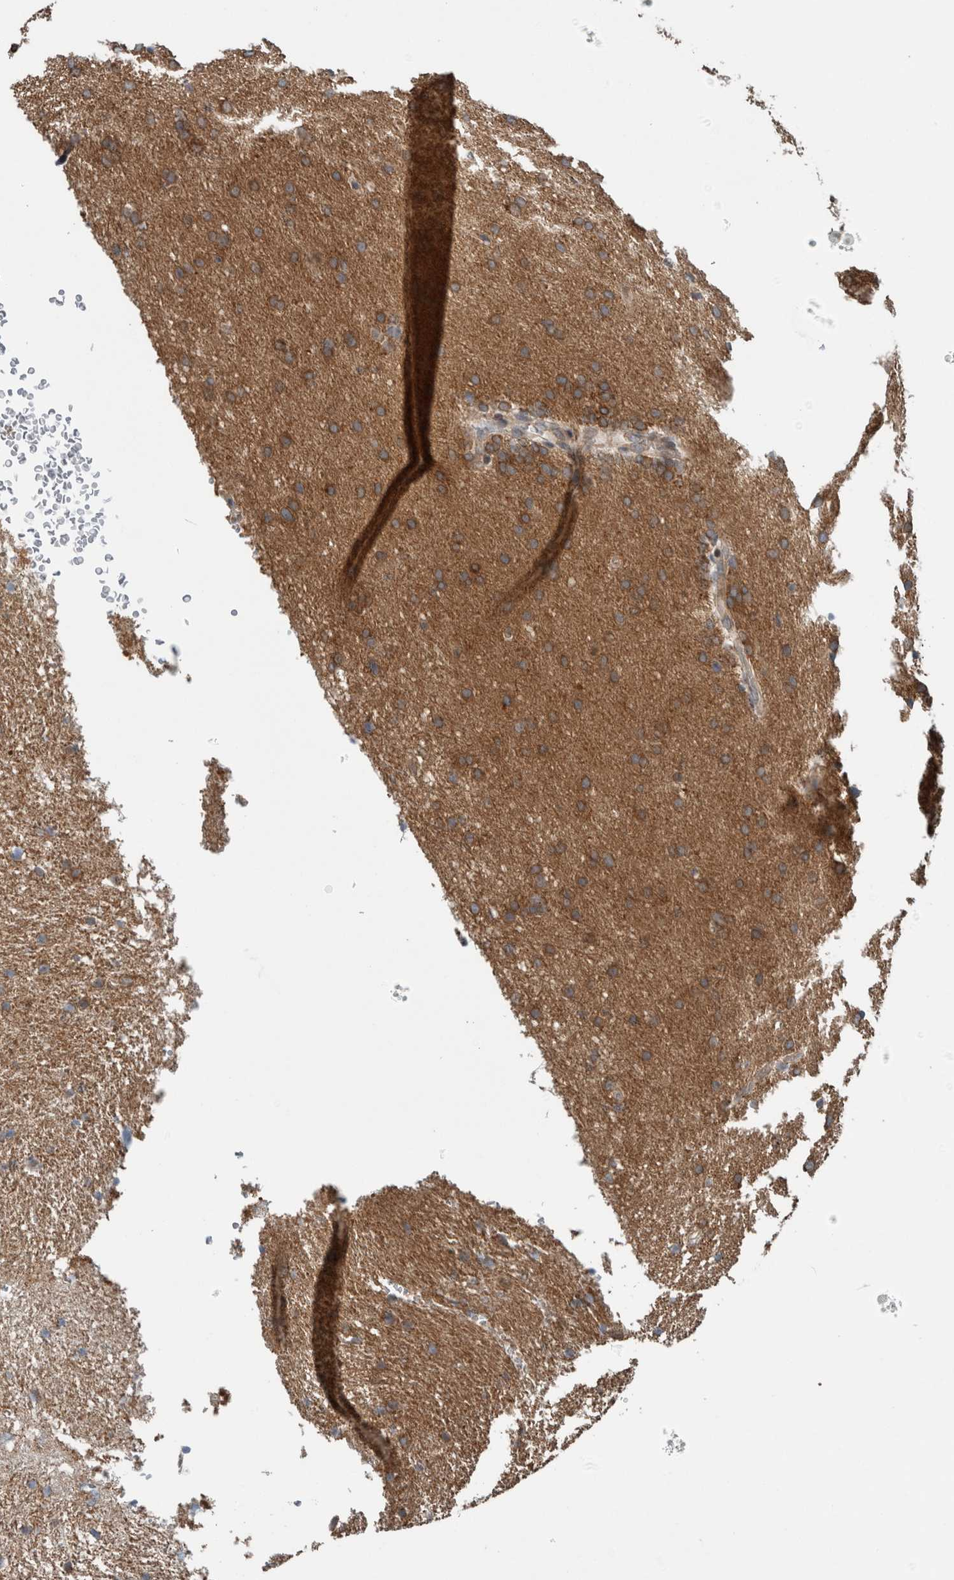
{"staining": {"intensity": "moderate", "quantity": ">75%", "location": "cytoplasmic/membranous"}, "tissue": "glioma", "cell_type": "Tumor cells", "image_type": "cancer", "snomed": [{"axis": "morphology", "description": "Glioma, malignant, Low grade"}, {"axis": "topography", "description": "Brain"}], "caption": "Immunohistochemistry of human malignant glioma (low-grade) reveals medium levels of moderate cytoplasmic/membranous positivity in approximately >75% of tumor cells.", "gene": "GBA2", "patient": {"sex": "female", "age": 37}}